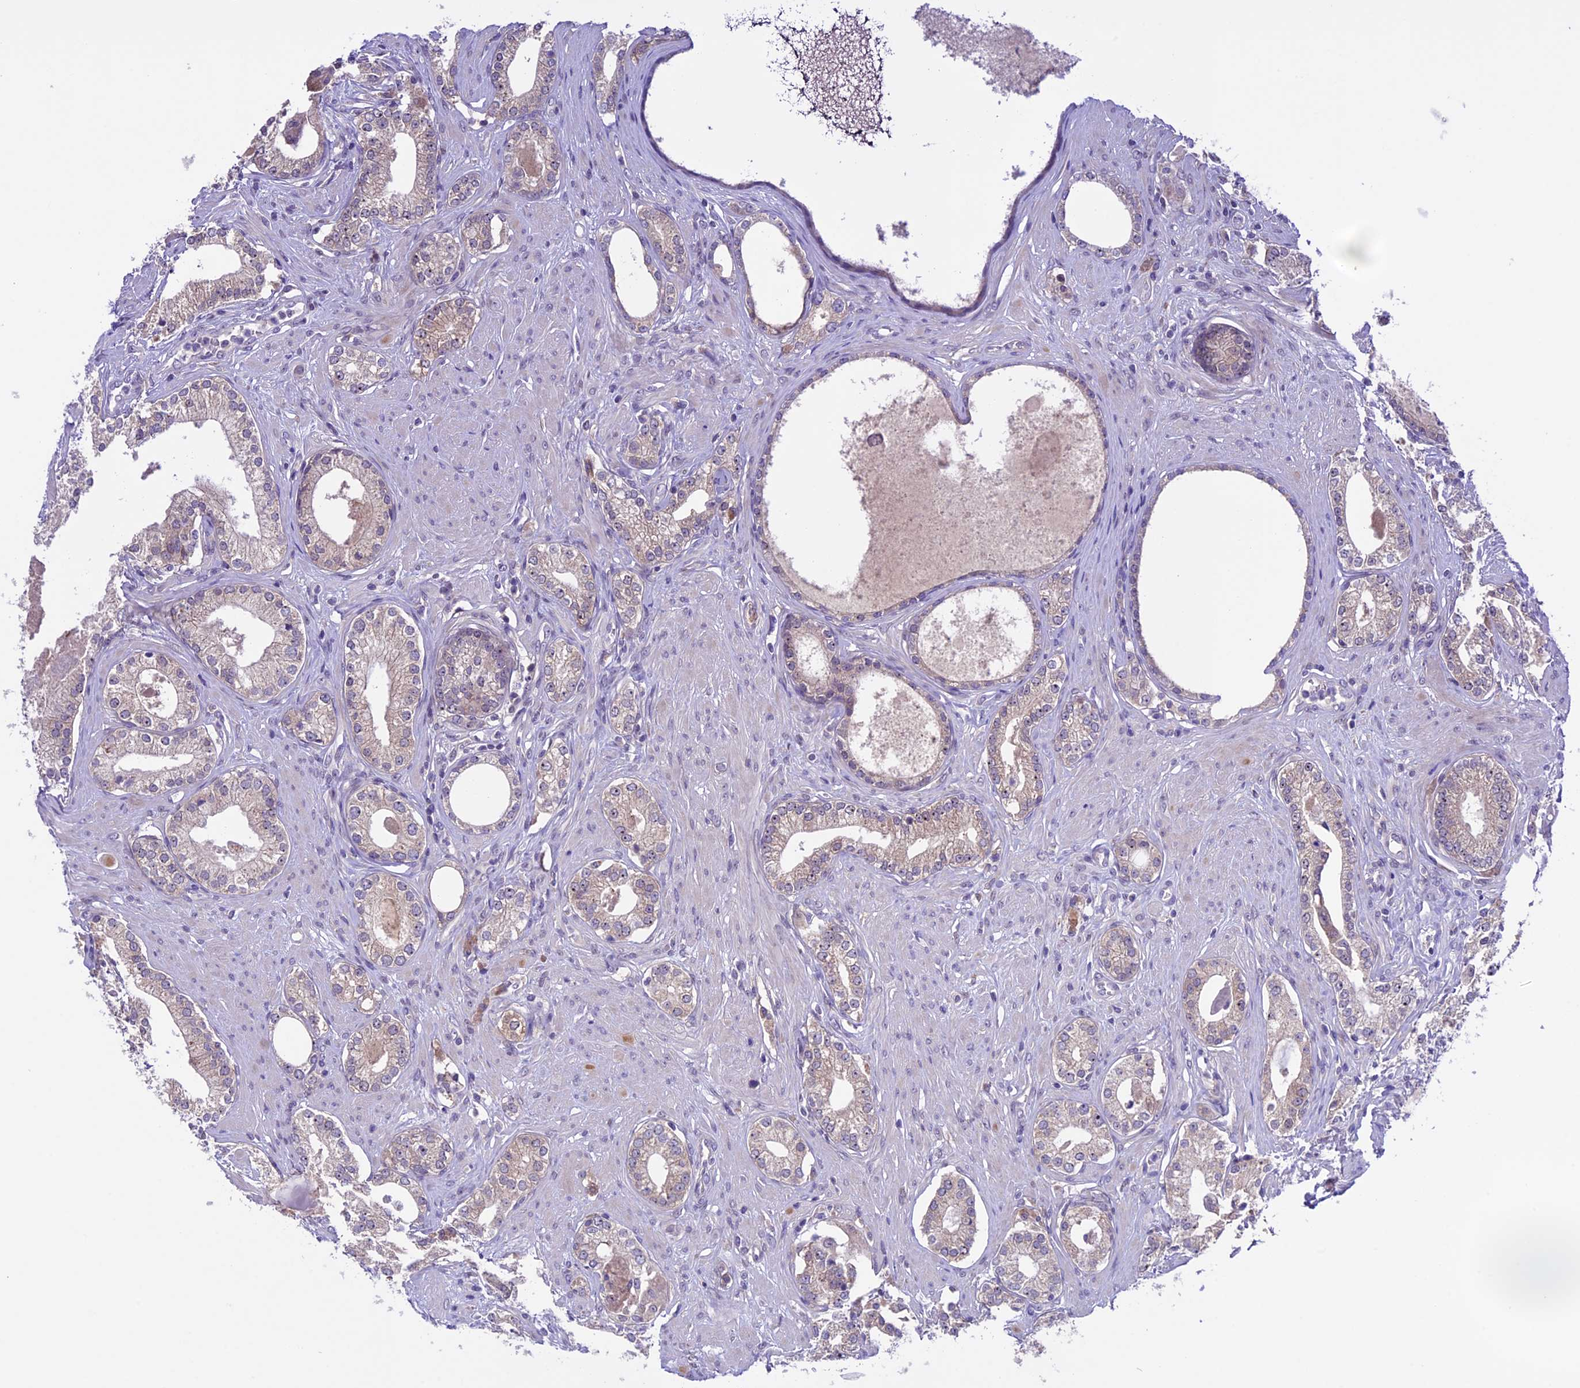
{"staining": {"intensity": "weak", "quantity": "<25%", "location": "cytoplasmic/membranous"}, "tissue": "prostate cancer", "cell_type": "Tumor cells", "image_type": "cancer", "snomed": [{"axis": "morphology", "description": "Adenocarcinoma, High grade"}, {"axis": "topography", "description": "Prostate"}], "caption": "This is a image of IHC staining of prostate cancer (high-grade adenocarcinoma), which shows no expression in tumor cells.", "gene": "XKR7", "patient": {"sex": "male", "age": 63}}